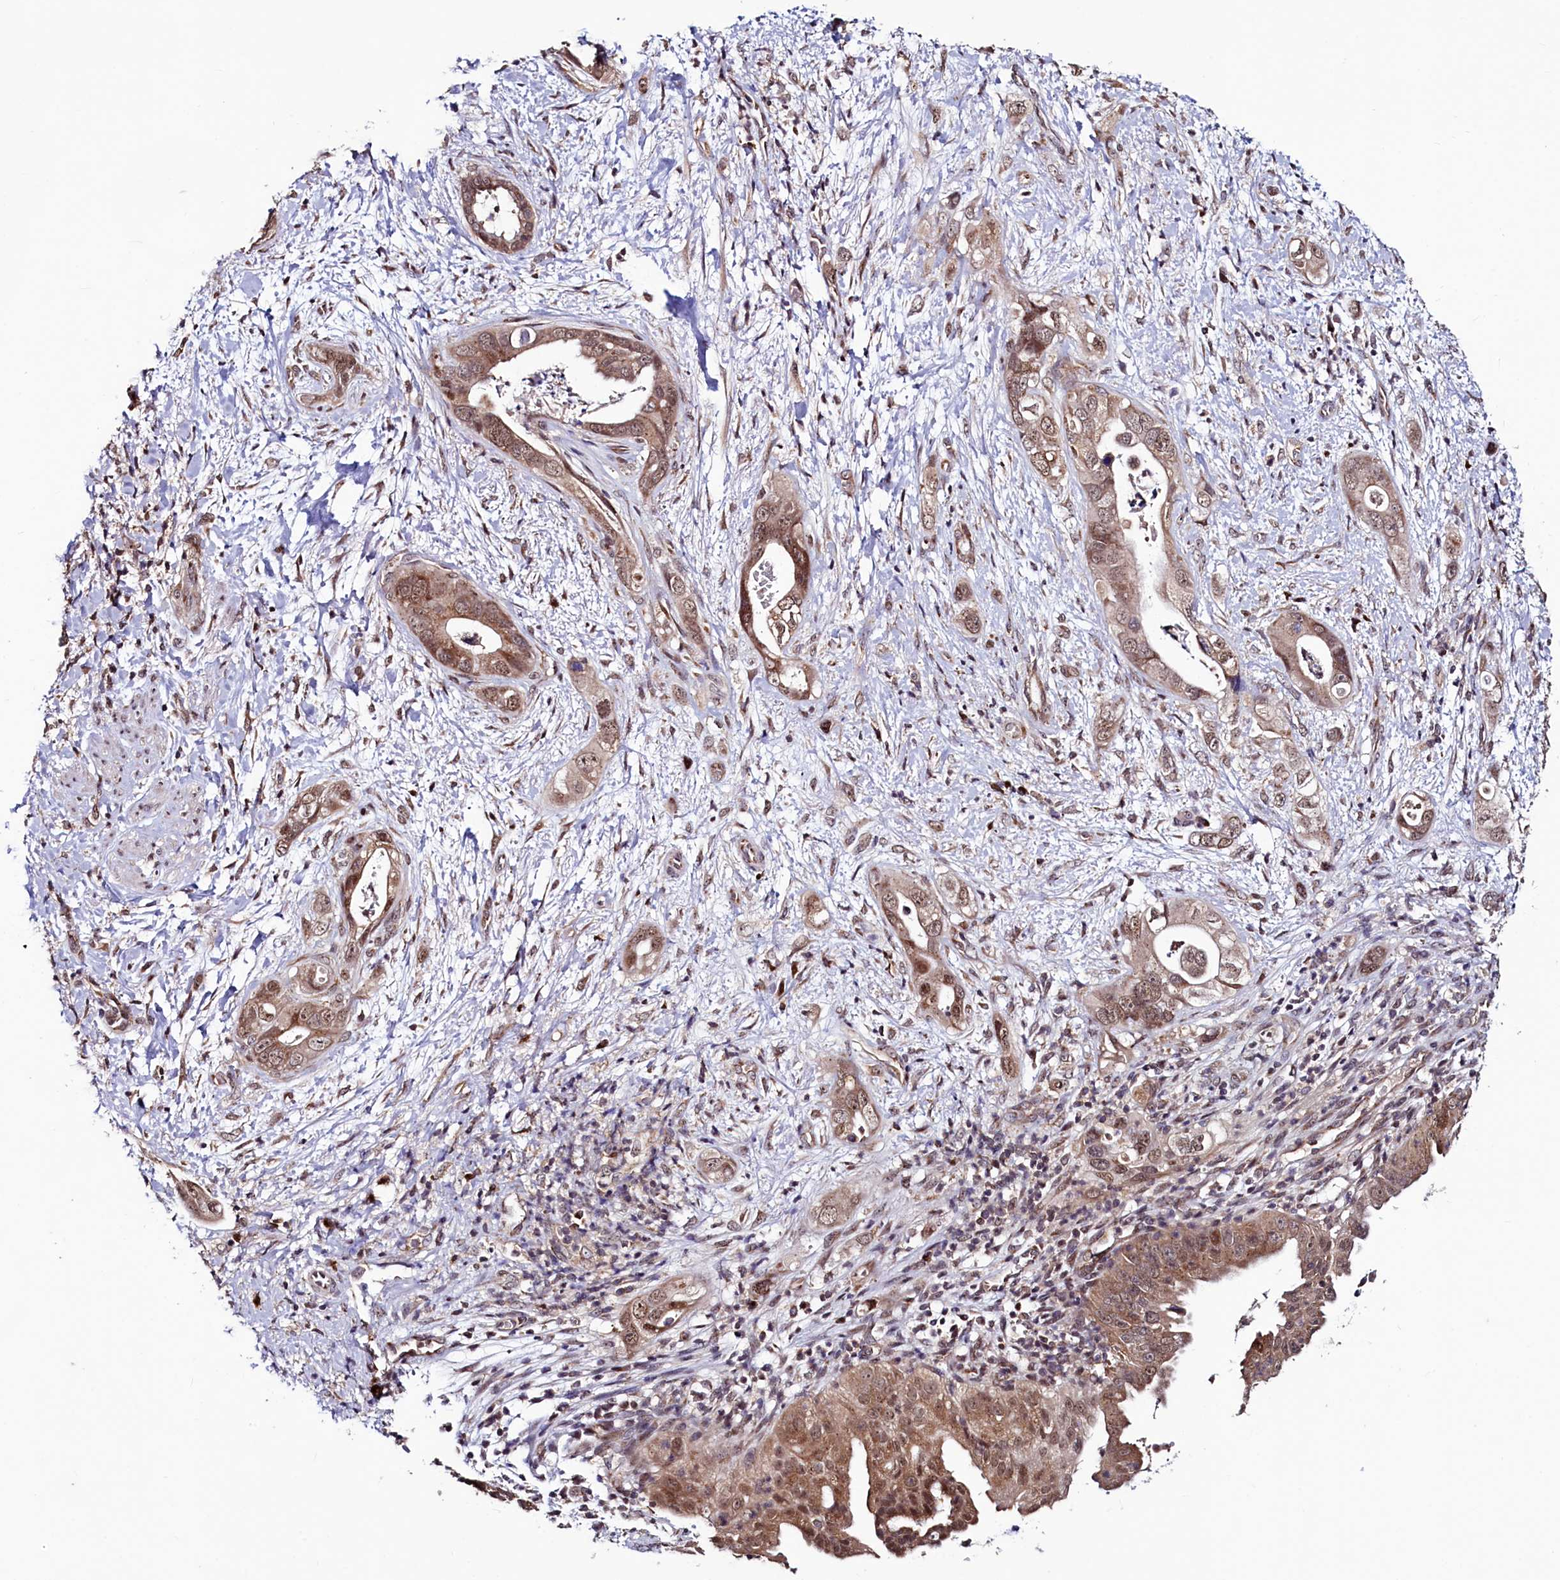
{"staining": {"intensity": "moderate", "quantity": ">75%", "location": "cytoplasmic/membranous,nuclear"}, "tissue": "pancreatic cancer", "cell_type": "Tumor cells", "image_type": "cancer", "snomed": [{"axis": "morphology", "description": "Adenocarcinoma, NOS"}, {"axis": "topography", "description": "Pancreas"}], "caption": "The micrograph displays a brown stain indicating the presence of a protein in the cytoplasmic/membranous and nuclear of tumor cells in adenocarcinoma (pancreatic).", "gene": "SEC24C", "patient": {"sex": "female", "age": 78}}